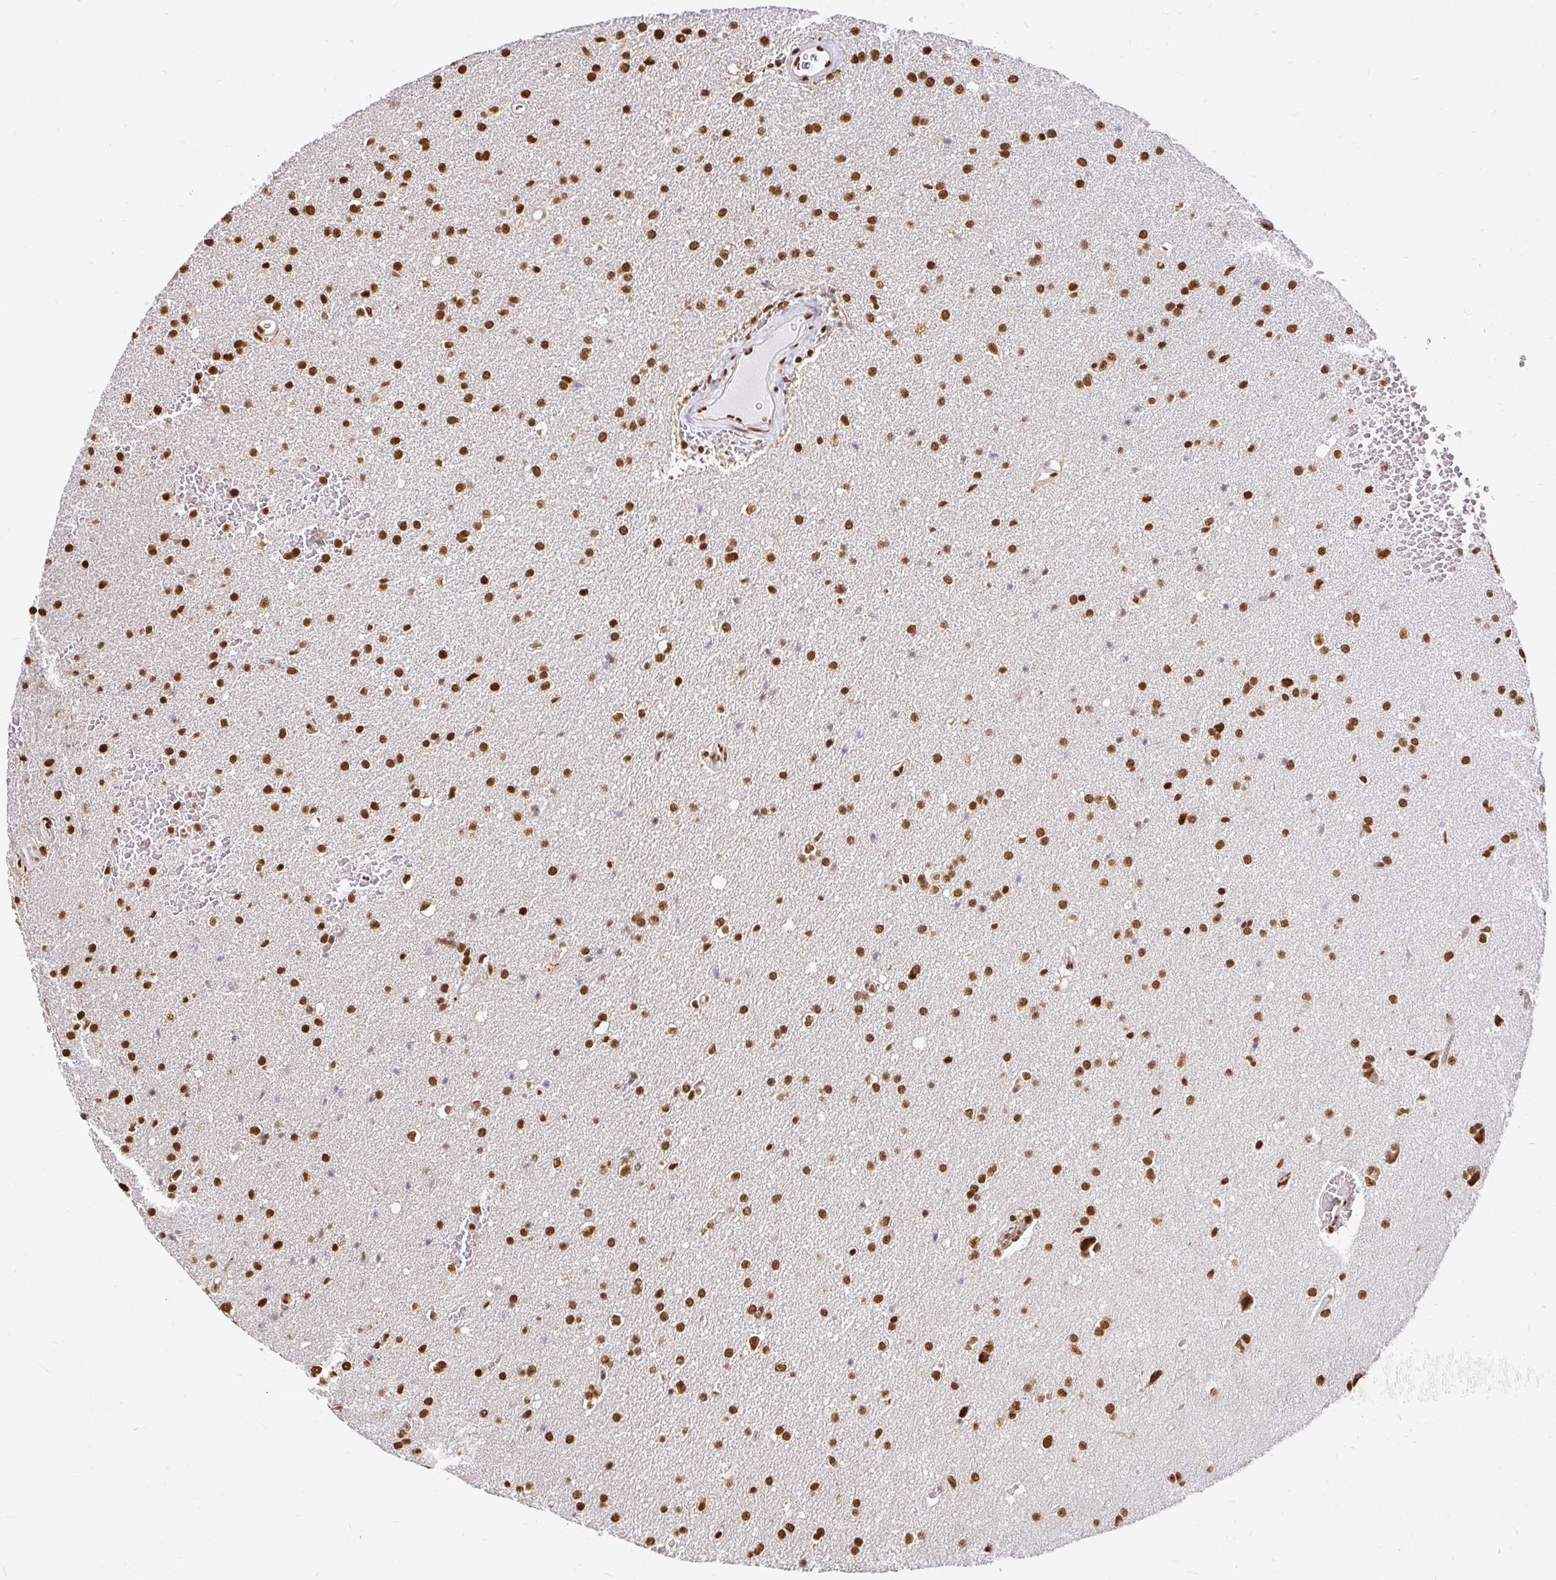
{"staining": {"intensity": "strong", "quantity": ">75%", "location": "nuclear"}, "tissue": "glioma", "cell_type": "Tumor cells", "image_type": "cancer", "snomed": [{"axis": "morphology", "description": "Glioma, malignant, Low grade"}, {"axis": "topography", "description": "Brain"}], "caption": "DAB (3,3'-diaminobenzidine) immunohistochemical staining of glioma exhibits strong nuclear protein expression in about >75% of tumor cells.", "gene": "HNRNPU", "patient": {"sex": "female", "age": 34}}